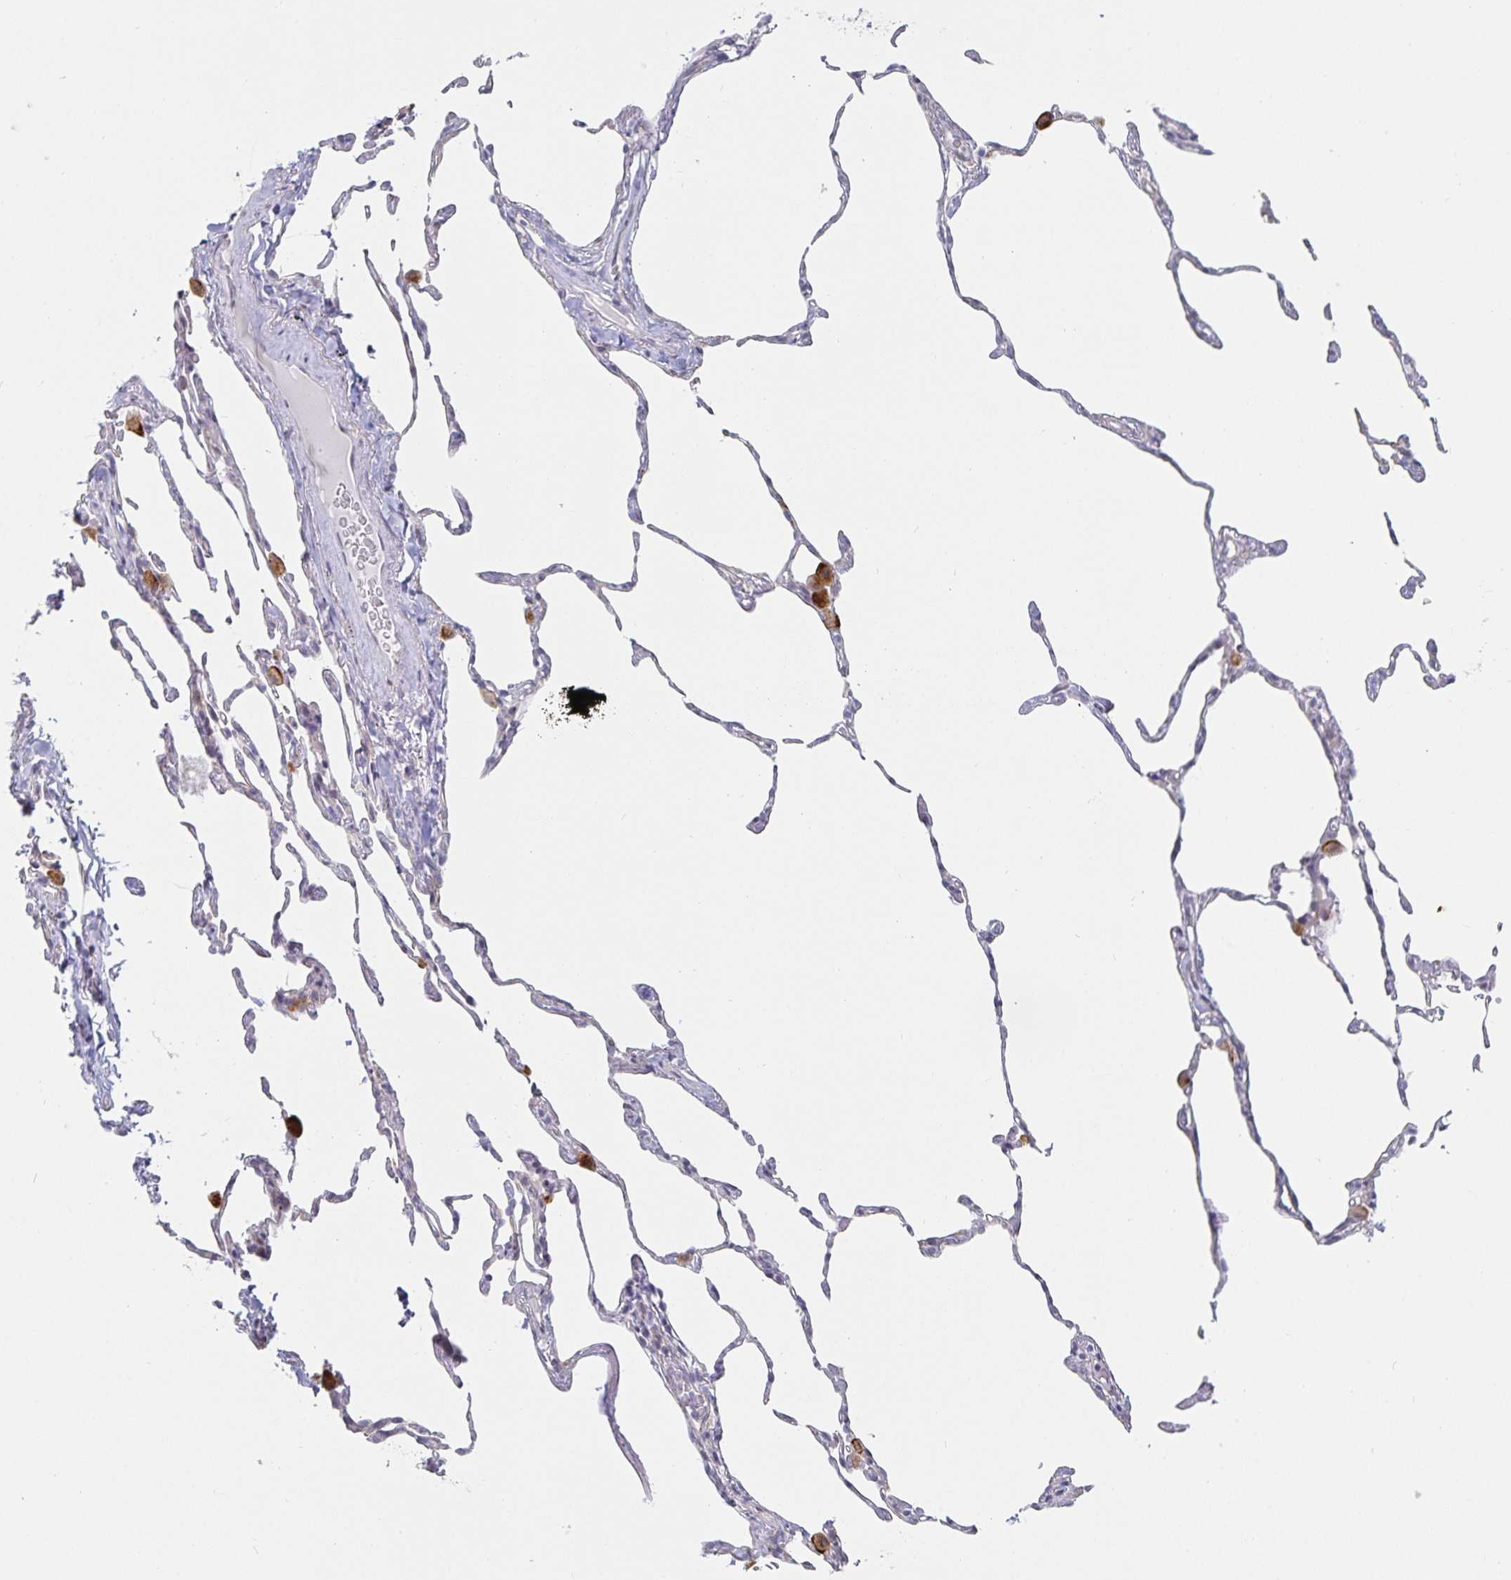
{"staining": {"intensity": "negative", "quantity": "none", "location": "none"}, "tissue": "lung", "cell_type": "Alveolar cells", "image_type": "normal", "snomed": [{"axis": "morphology", "description": "Normal tissue, NOS"}, {"axis": "topography", "description": "Lung"}], "caption": "Alveolar cells show no significant expression in unremarkable lung. The staining was performed using DAB to visualize the protein expression in brown, while the nuclei were stained in blue with hematoxylin (Magnification: 20x).", "gene": "S100G", "patient": {"sex": "female", "age": 57}}